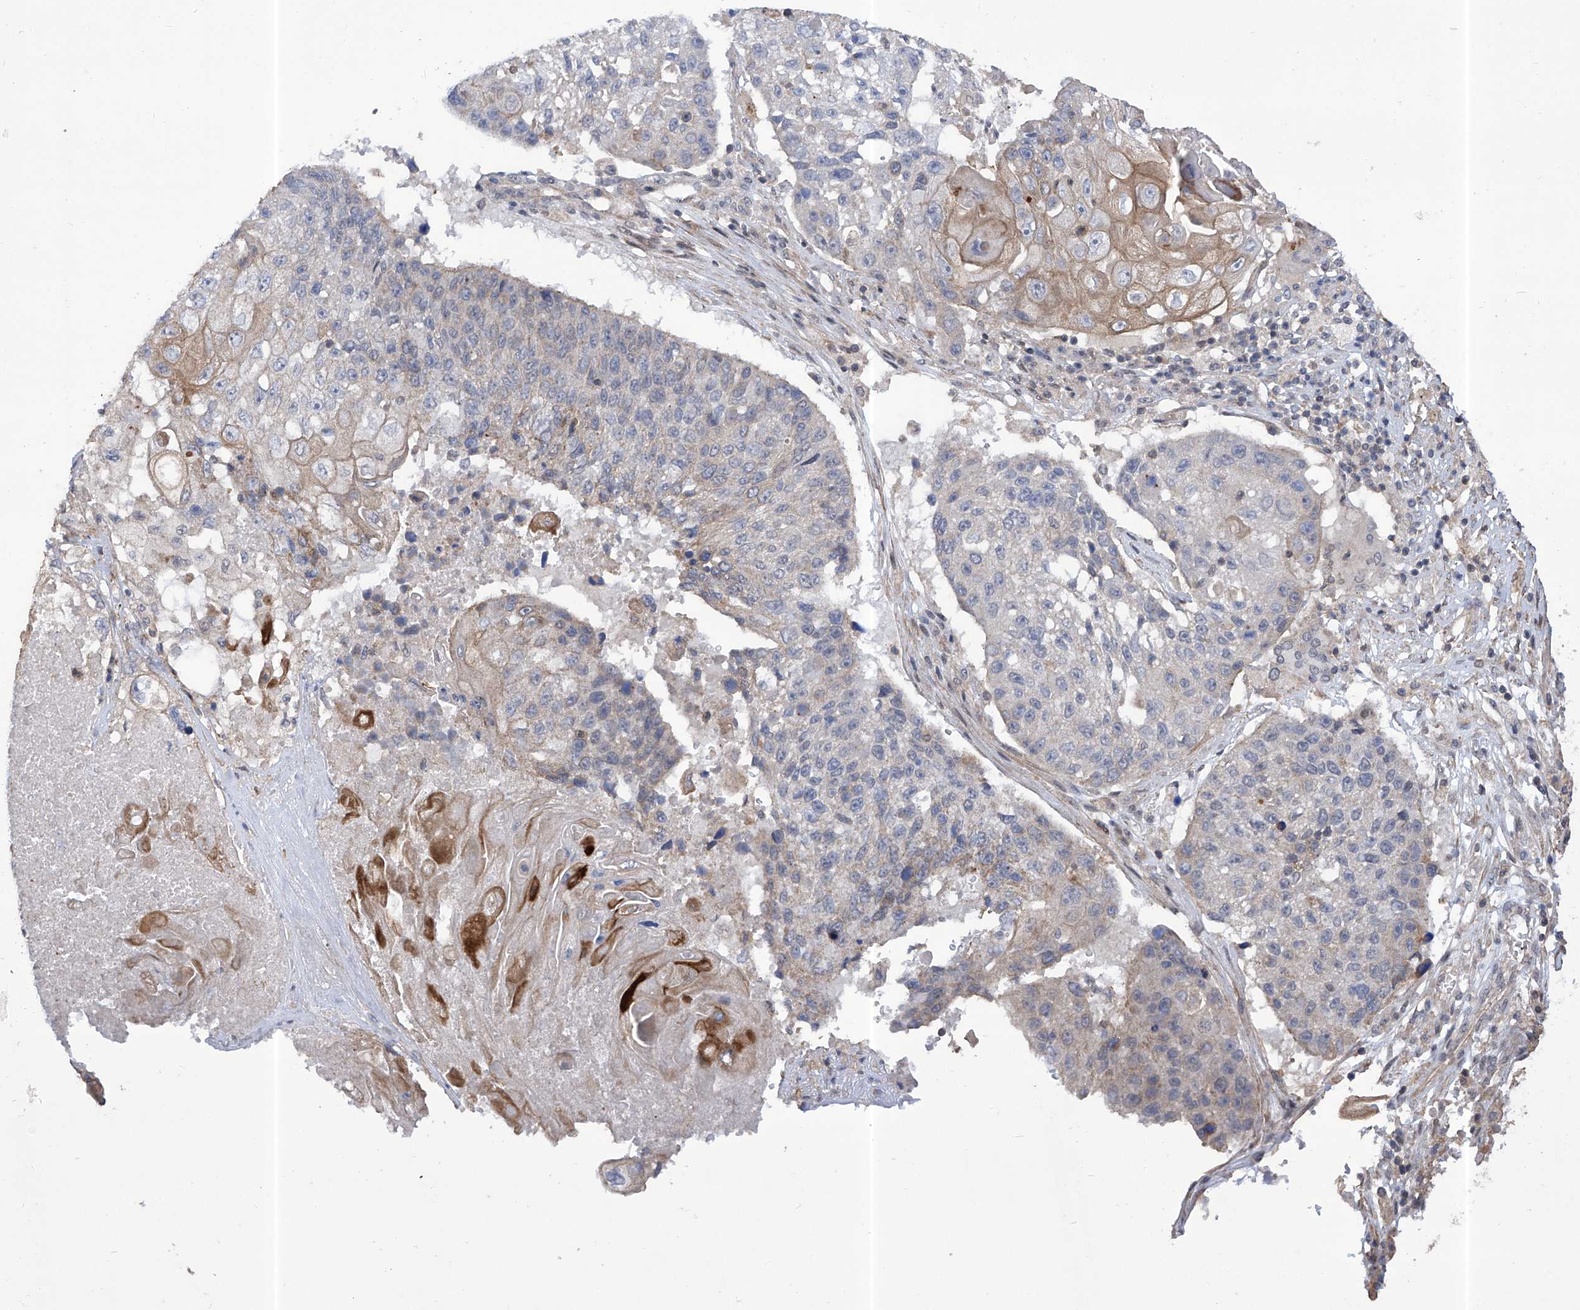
{"staining": {"intensity": "moderate", "quantity": "<25%", "location": "cytoplasmic/membranous"}, "tissue": "lung cancer", "cell_type": "Tumor cells", "image_type": "cancer", "snomed": [{"axis": "morphology", "description": "Squamous cell carcinoma, NOS"}, {"axis": "topography", "description": "Lung"}], "caption": "Immunohistochemistry (IHC) of human squamous cell carcinoma (lung) shows low levels of moderate cytoplasmic/membranous staining in approximately <25% of tumor cells.", "gene": "KIFC2", "patient": {"sex": "male", "age": 61}}